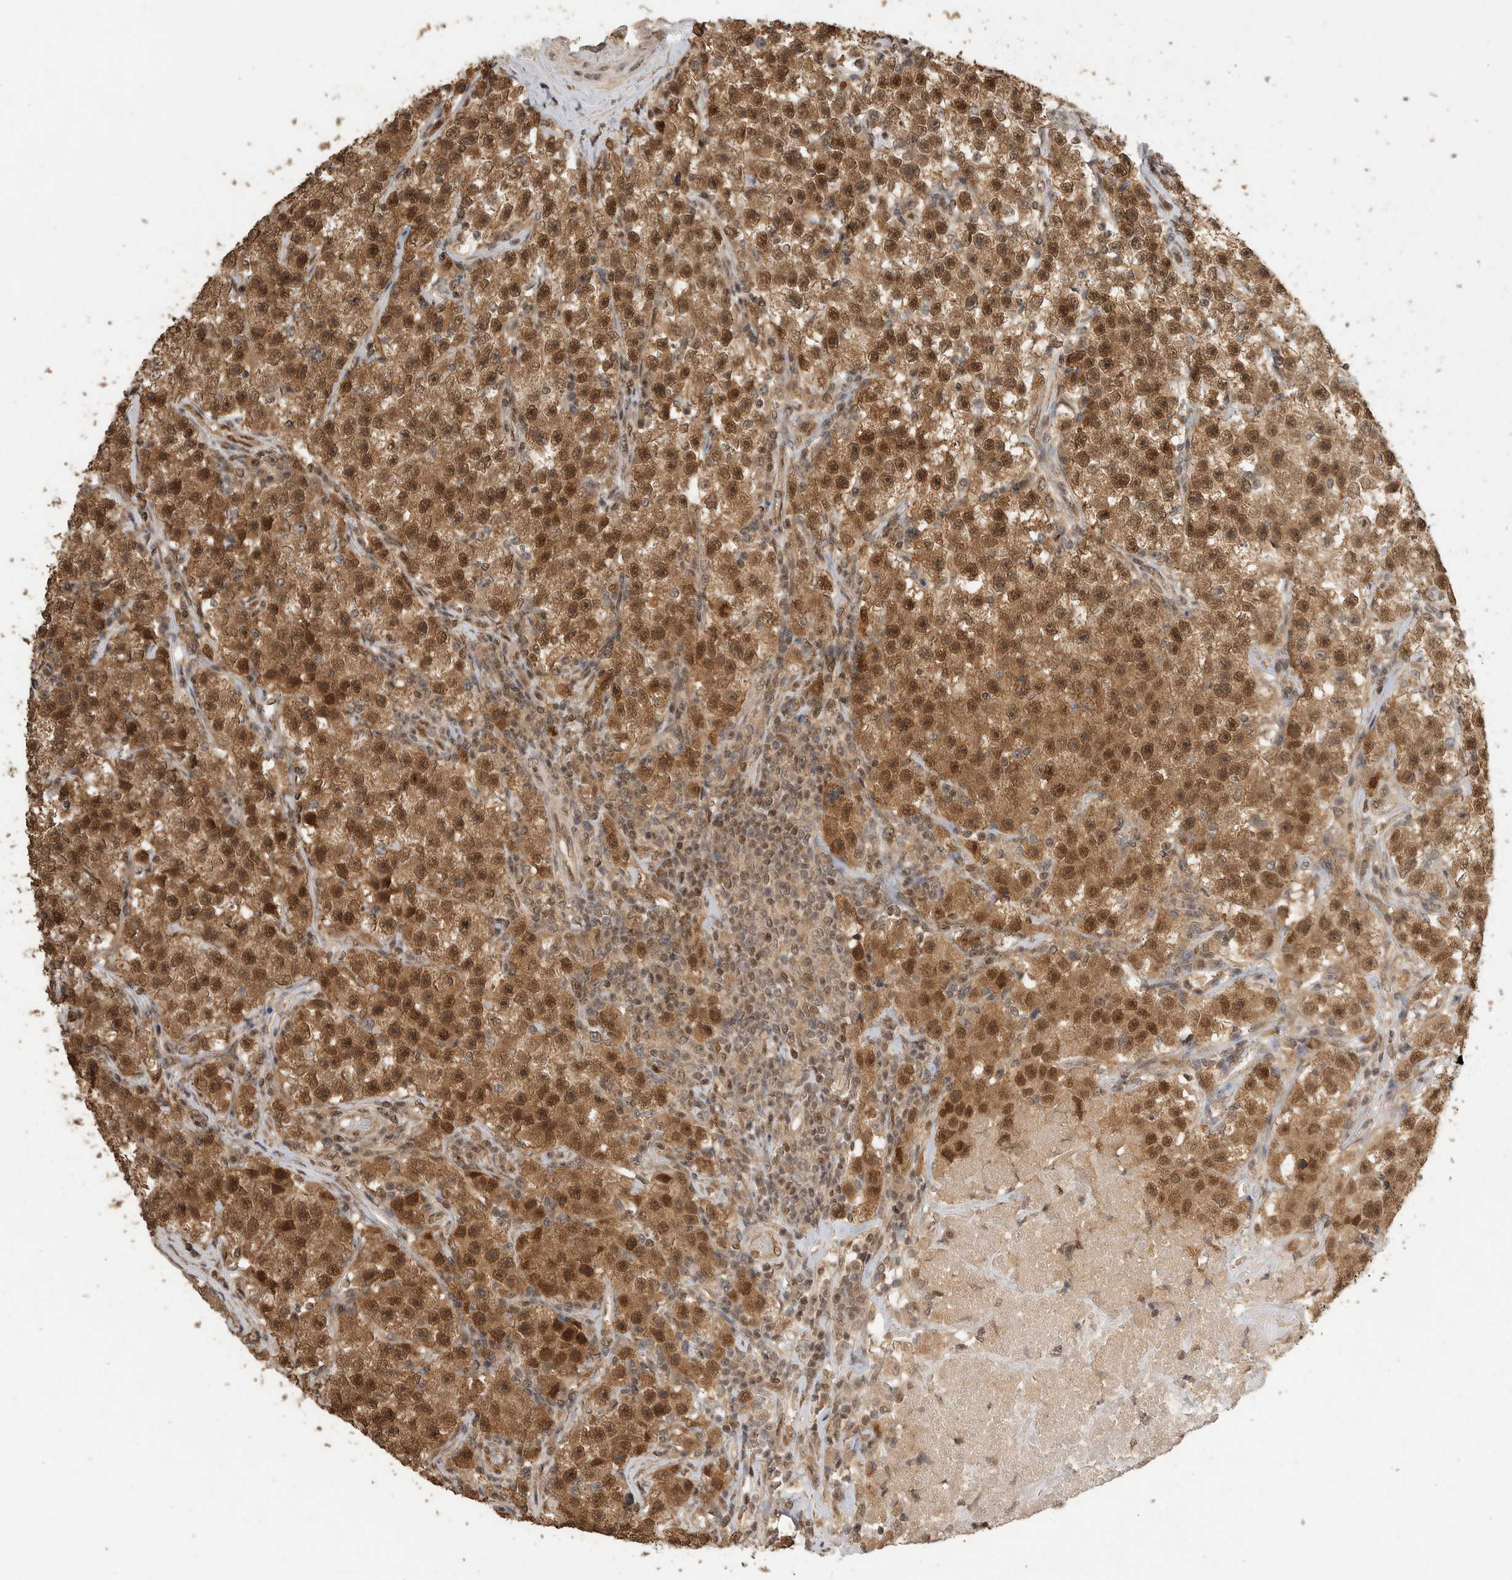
{"staining": {"intensity": "moderate", "quantity": ">75%", "location": "cytoplasmic/membranous,nuclear"}, "tissue": "testis cancer", "cell_type": "Tumor cells", "image_type": "cancer", "snomed": [{"axis": "morphology", "description": "Seminoma, NOS"}, {"axis": "topography", "description": "Testis"}], "caption": "Testis cancer (seminoma) stained for a protein (brown) demonstrates moderate cytoplasmic/membranous and nuclear positive expression in approximately >75% of tumor cells.", "gene": "DFFA", "patient": {"sex": "male", "age": 22}}